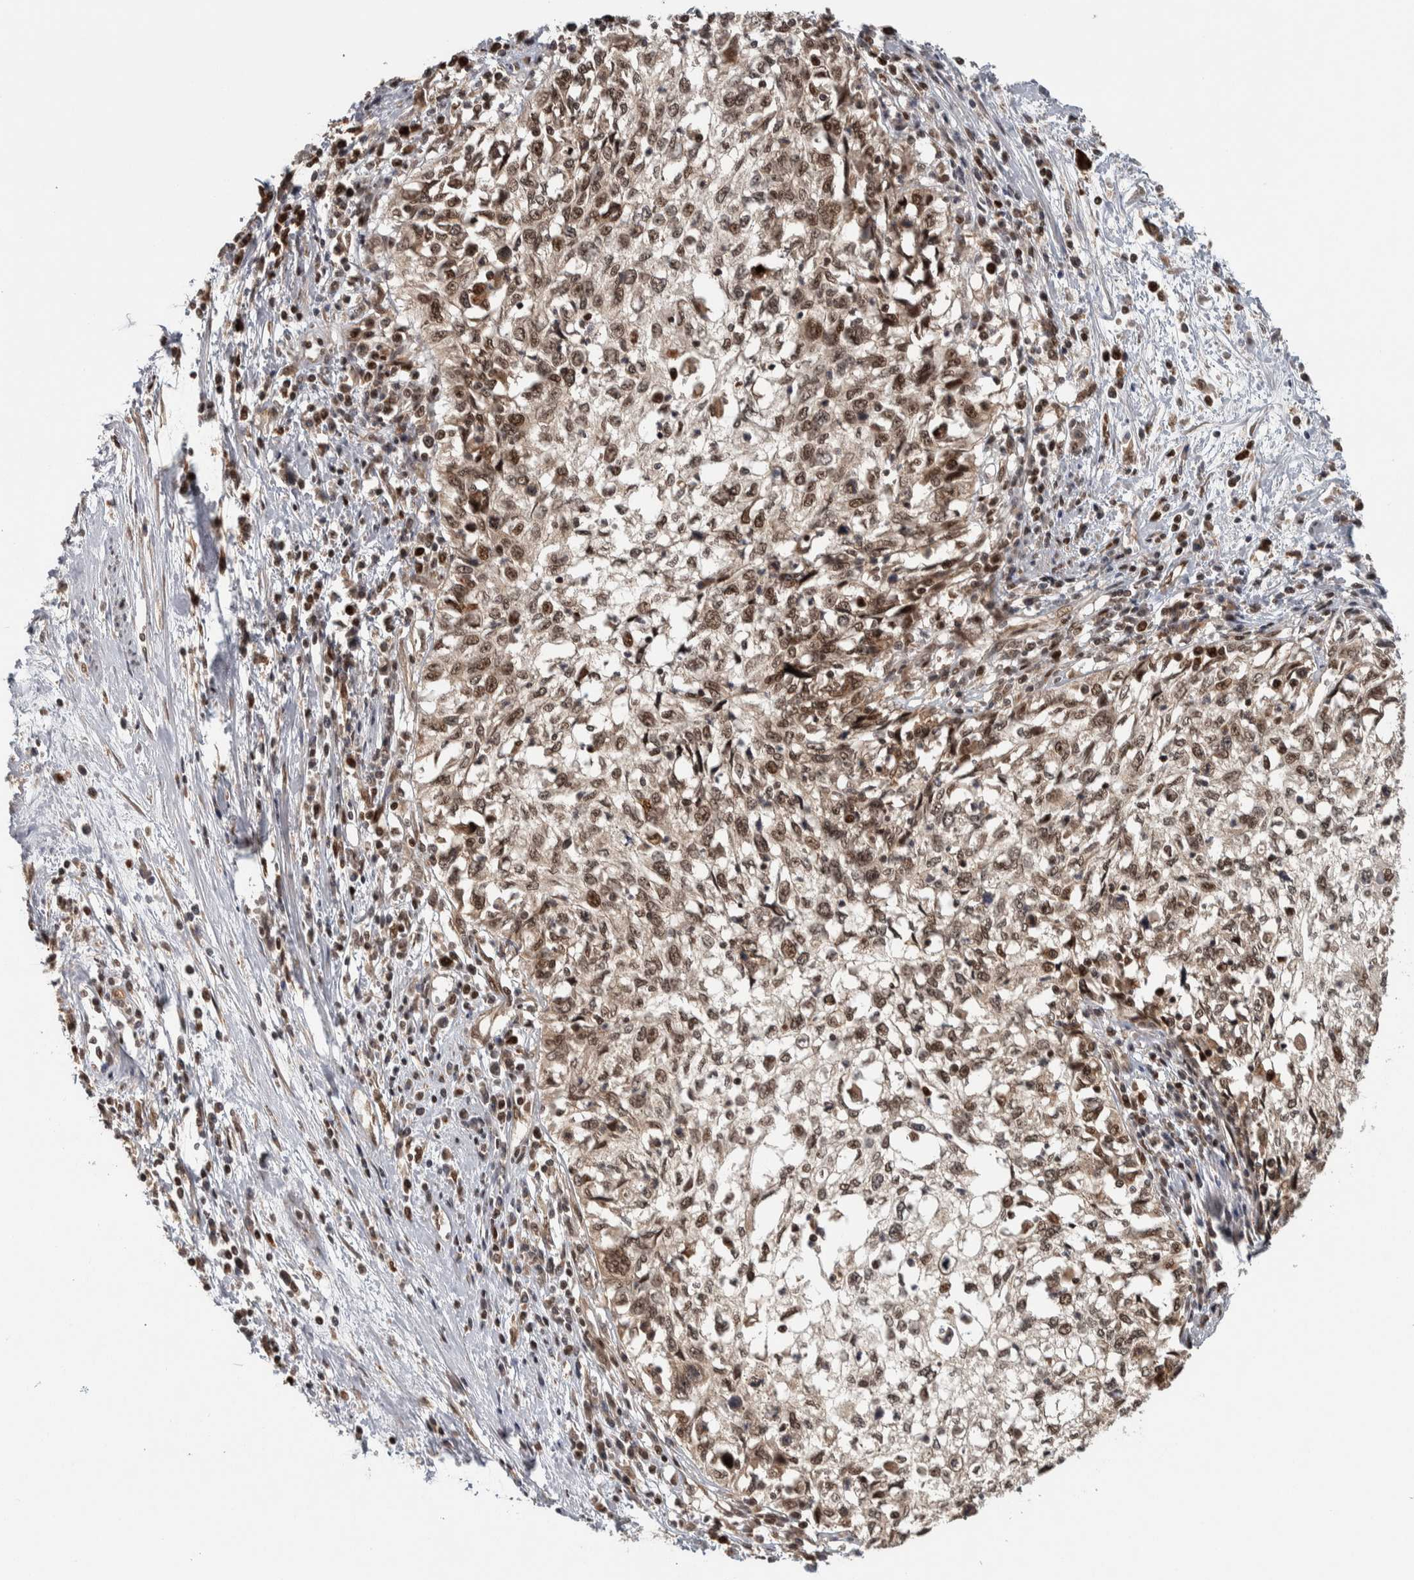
{"staining": {"intensity": "moderate", "quantity": ">75%", "location": "nuclear"}, "tissue": "cervical cancer", "cell_type": "Tumor cells", "image_type": "cancer", "snomed": [{"axis": "morphology", "description": "Squamous cell carcinoma, NOS"}, {"axis": "topography", "description": "Cervix"}], "caption": "Immunohistochemical staining of cervical cancer (squamous cell carcinoma) shows medium levels of moderate nuclear protein expression in about >75% of tumor cells.", "gene": "RPS6KA4", "patient": {"sex": "female", "age": 57}}